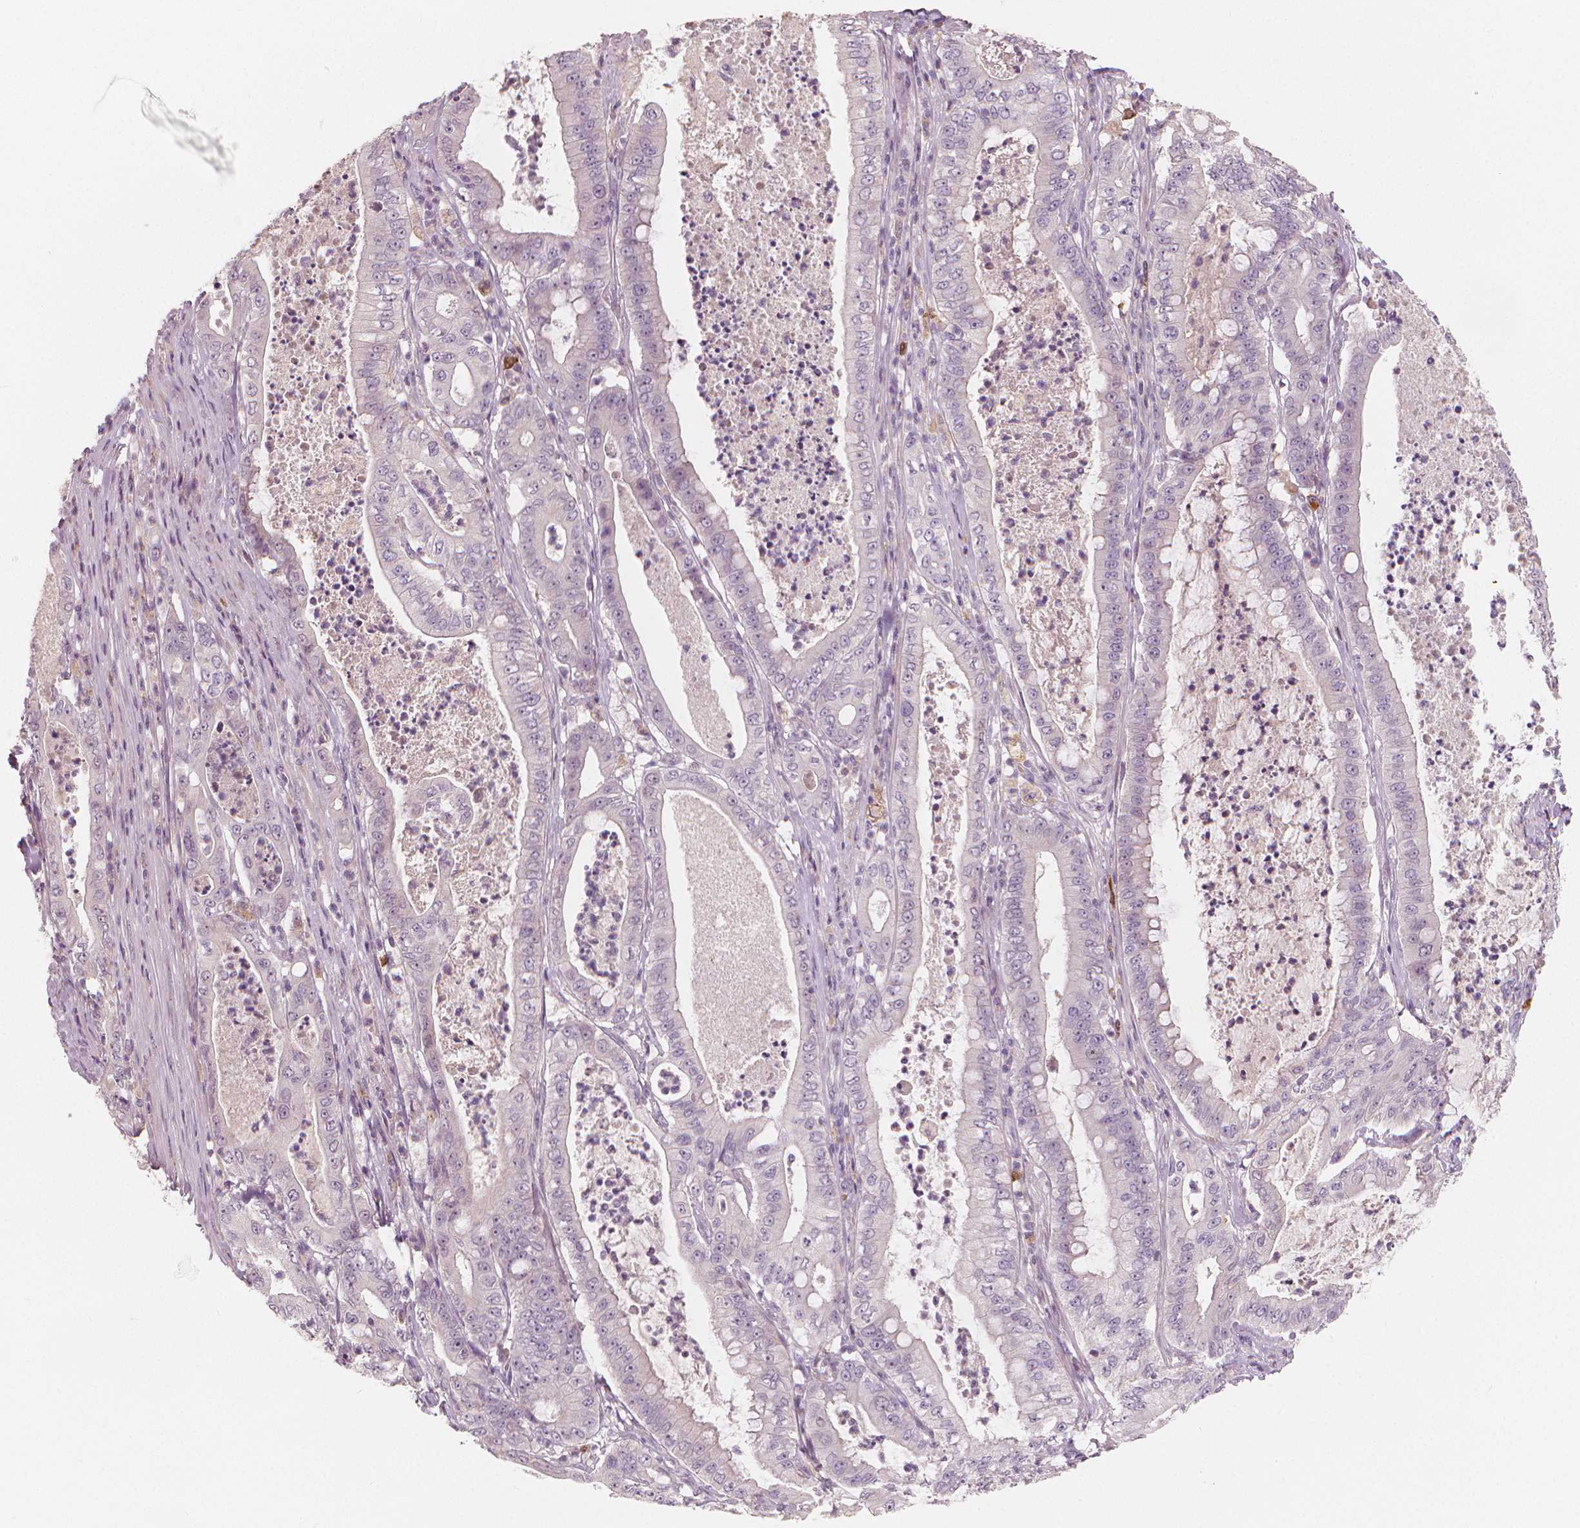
{"staining": {"intensity": "negative", "quantity": "none", "location": "none"}, "tissue": "pancreatic cancer", "cell_type": "Tumor cells", "image_type": "cancer", "snomed": [{"axis": "morphology", "description": "Adenocarcinoma, NOS"}, {"axis": "topography", "description": "Pancreas"}], "caption": "Tumor cells are negative for brown protein staining in pancreatic cancer. (Stains: DAB immunohistochemistry with hematoxylin counter stain, Microscopy: brightfield microscopy at high magnification).", "gene": "RNASE7", "patient": {"sex": "male", "age": 71}}